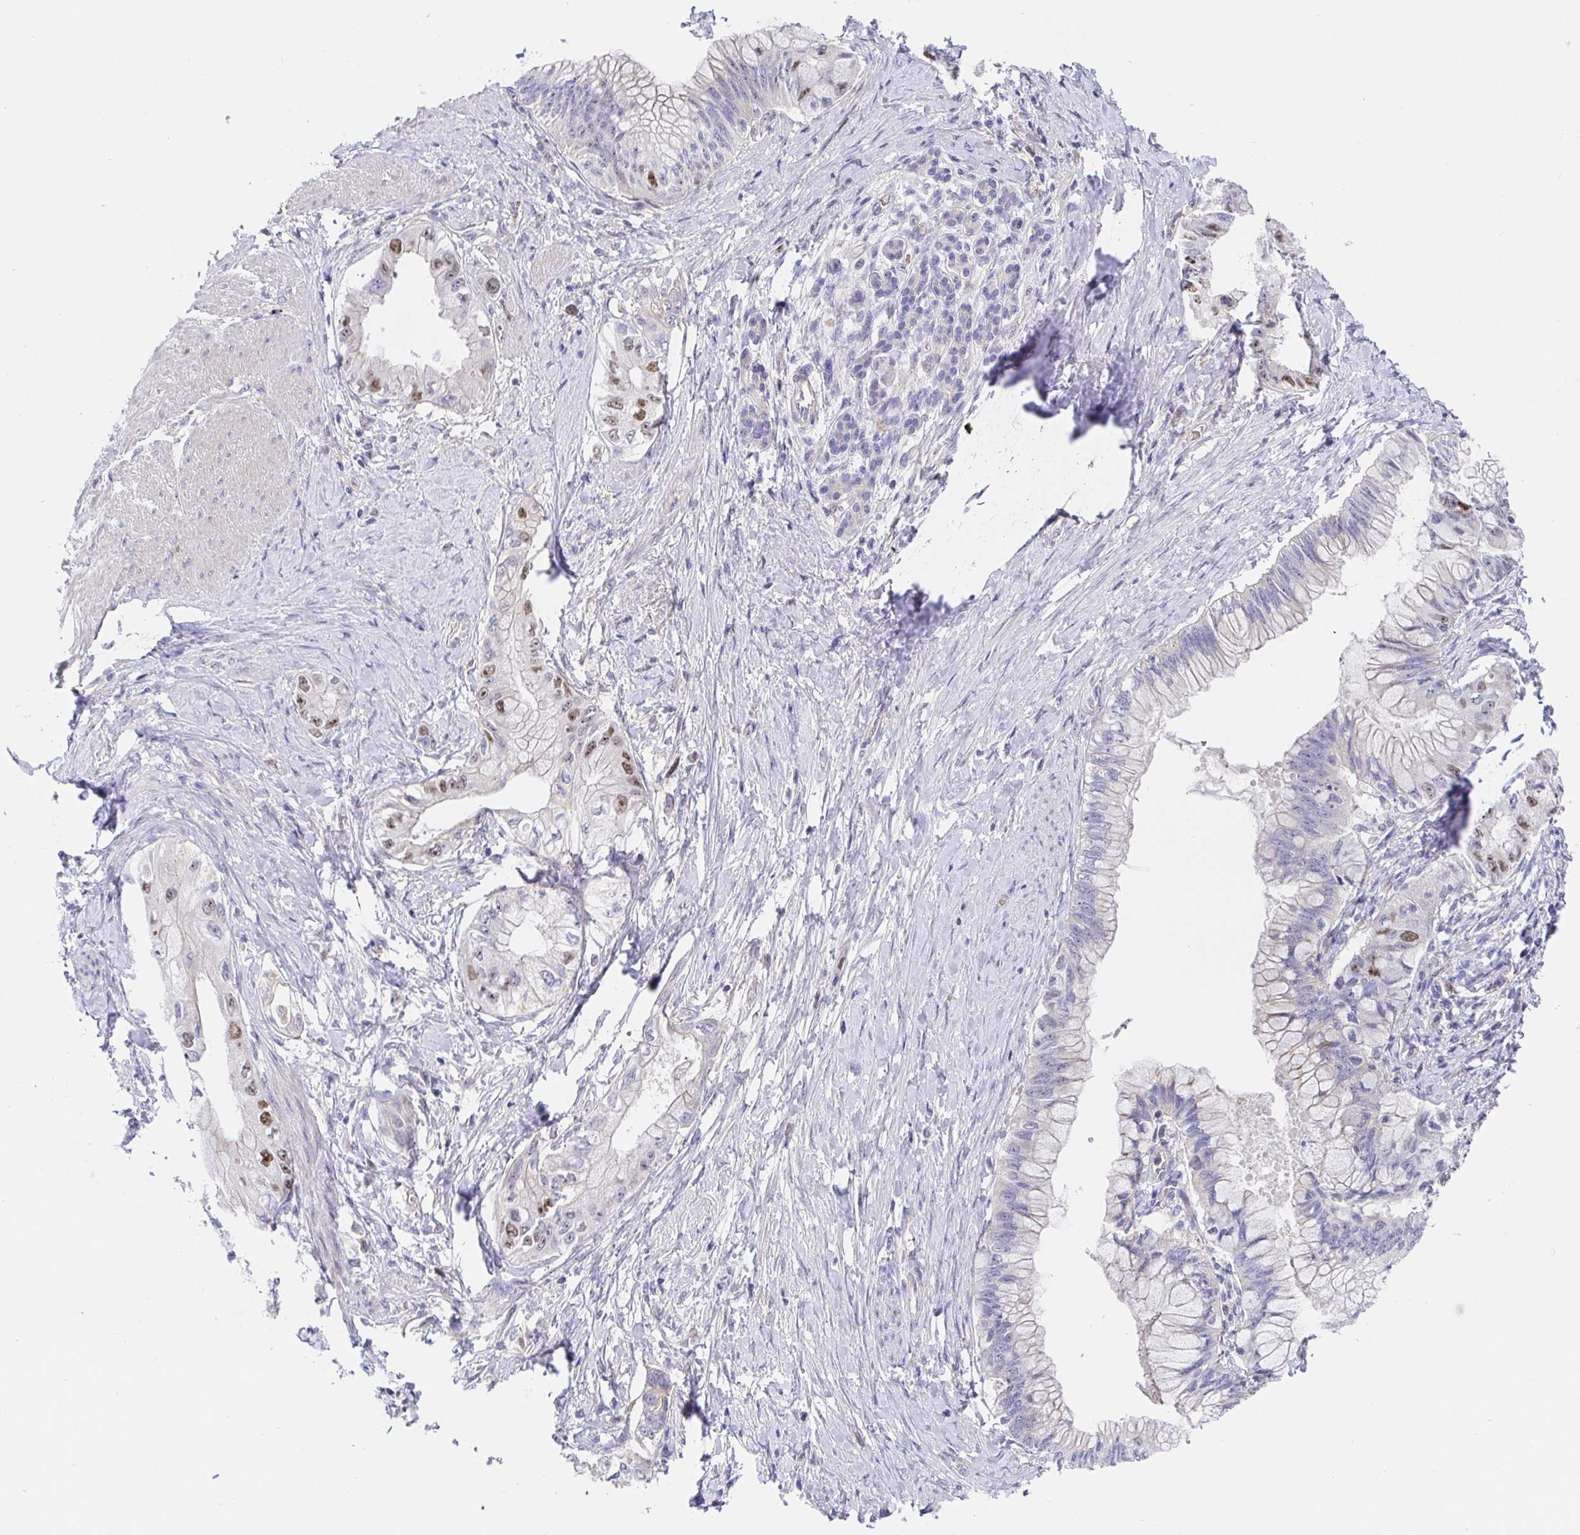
{"staining": {"intensity": "moderate", "quantity": "<25%", "location": "nuclear"}, "tissue": "pancreatic cancer", "cell_type": "Tumor cells", "image_type": "cancer", "snomed": [{"axis": "morphology", "description": "Adenocarcinoma, NOS"}, {"axis": "topography", "description": "Pancreas"}], "caption": "Pancreatic adenocarcinoma was stained to show a protein in brown. There is low levels of moderate nuclear positivity in approximately <25% of tumor cells.", "gene": "TIMELESS", "patient": {"sex": "male", "age": 48}}